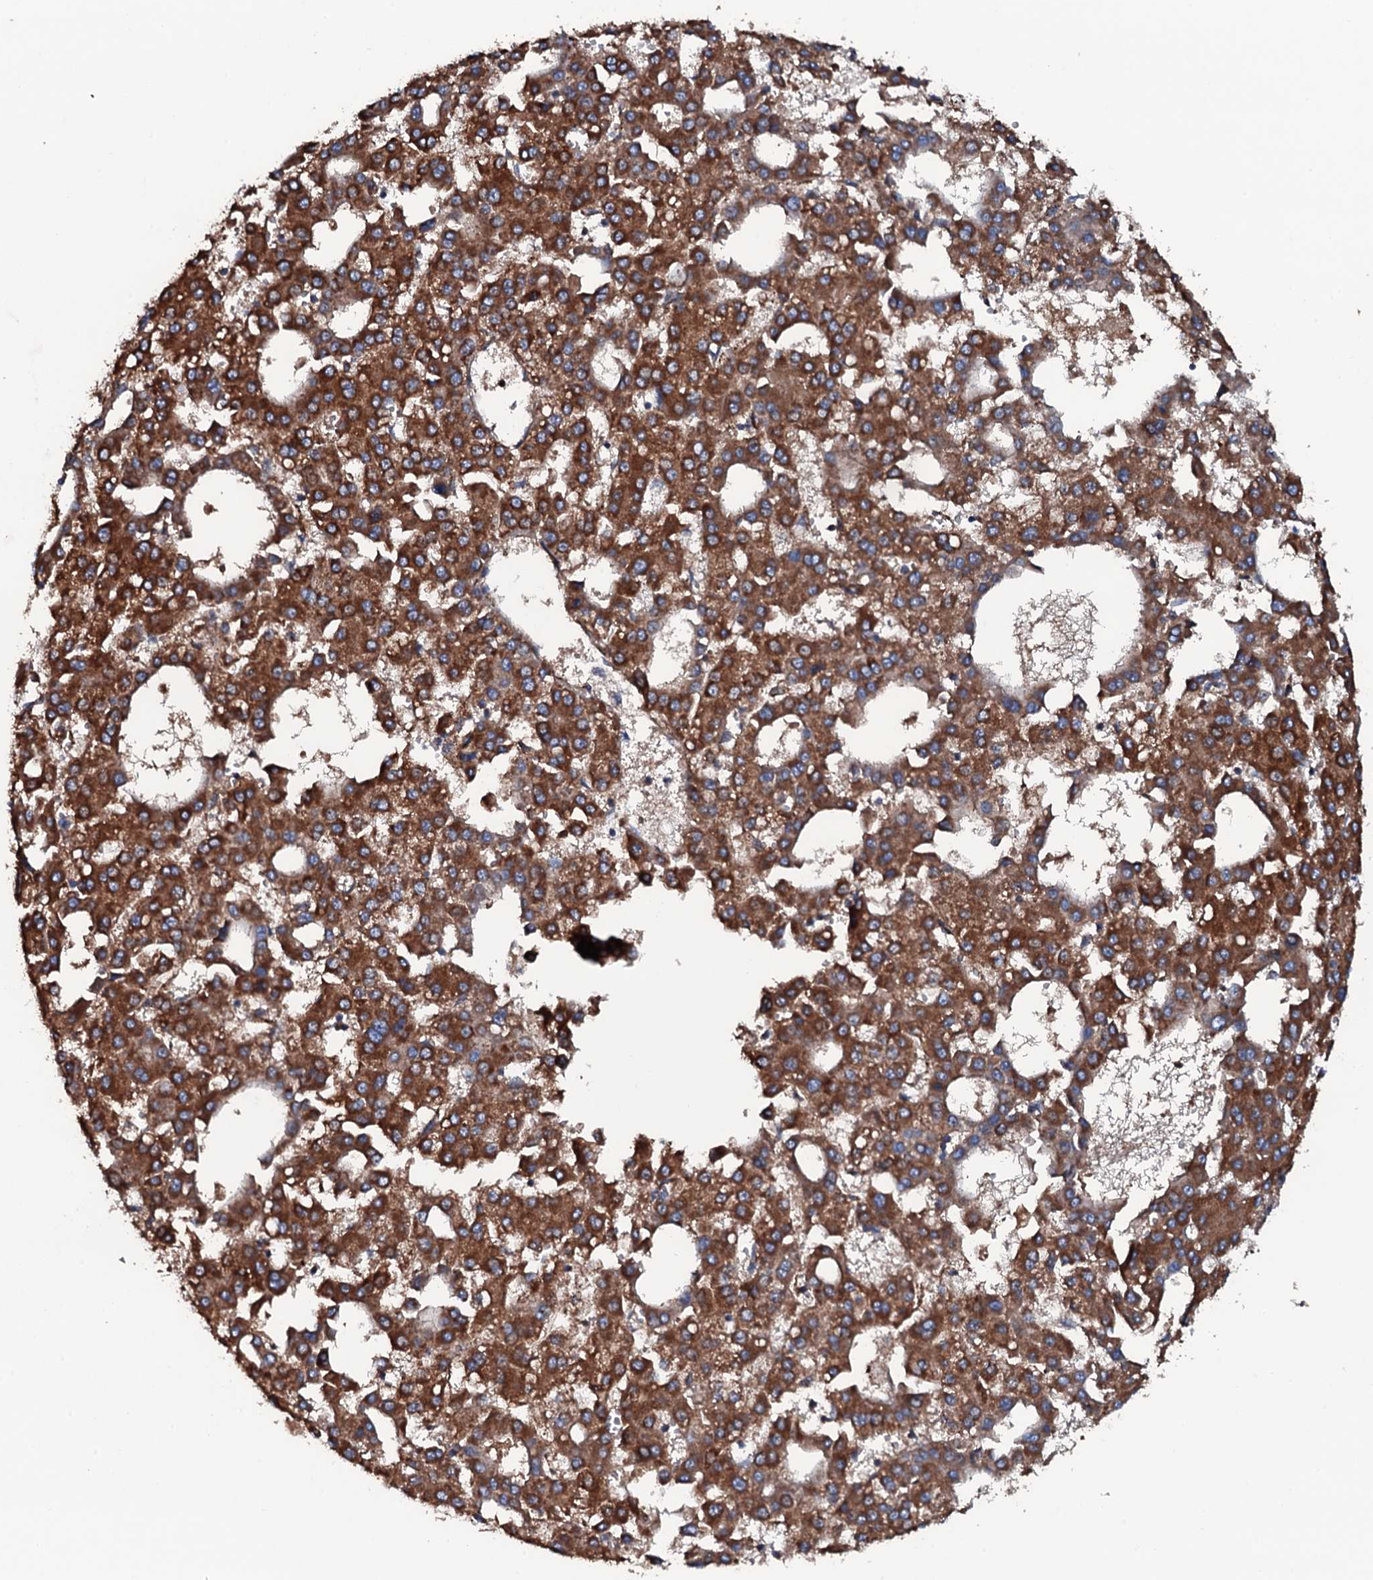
{"staining": {"intensity": "strong", "quantity": ">75%", "location": "cytoplasmic/membranous"}, "tissue": "liver cancer", "cell_type": "Tumor cells", "image_type": "cancer", "snomed": [{"axis": "morphology", "description": "Carcinoma, Hepatocellular, NOS"}, {"axis": "topography", "description": "Liver"}], "caption": "This is a photomicrograph of immunohistochemistry staining of liver cancer, which shows strong expression in the cytoplasmic/membranous of tumor cells.", "gene": "NEK1", "patient": {"sex": "male", "age": 47}}